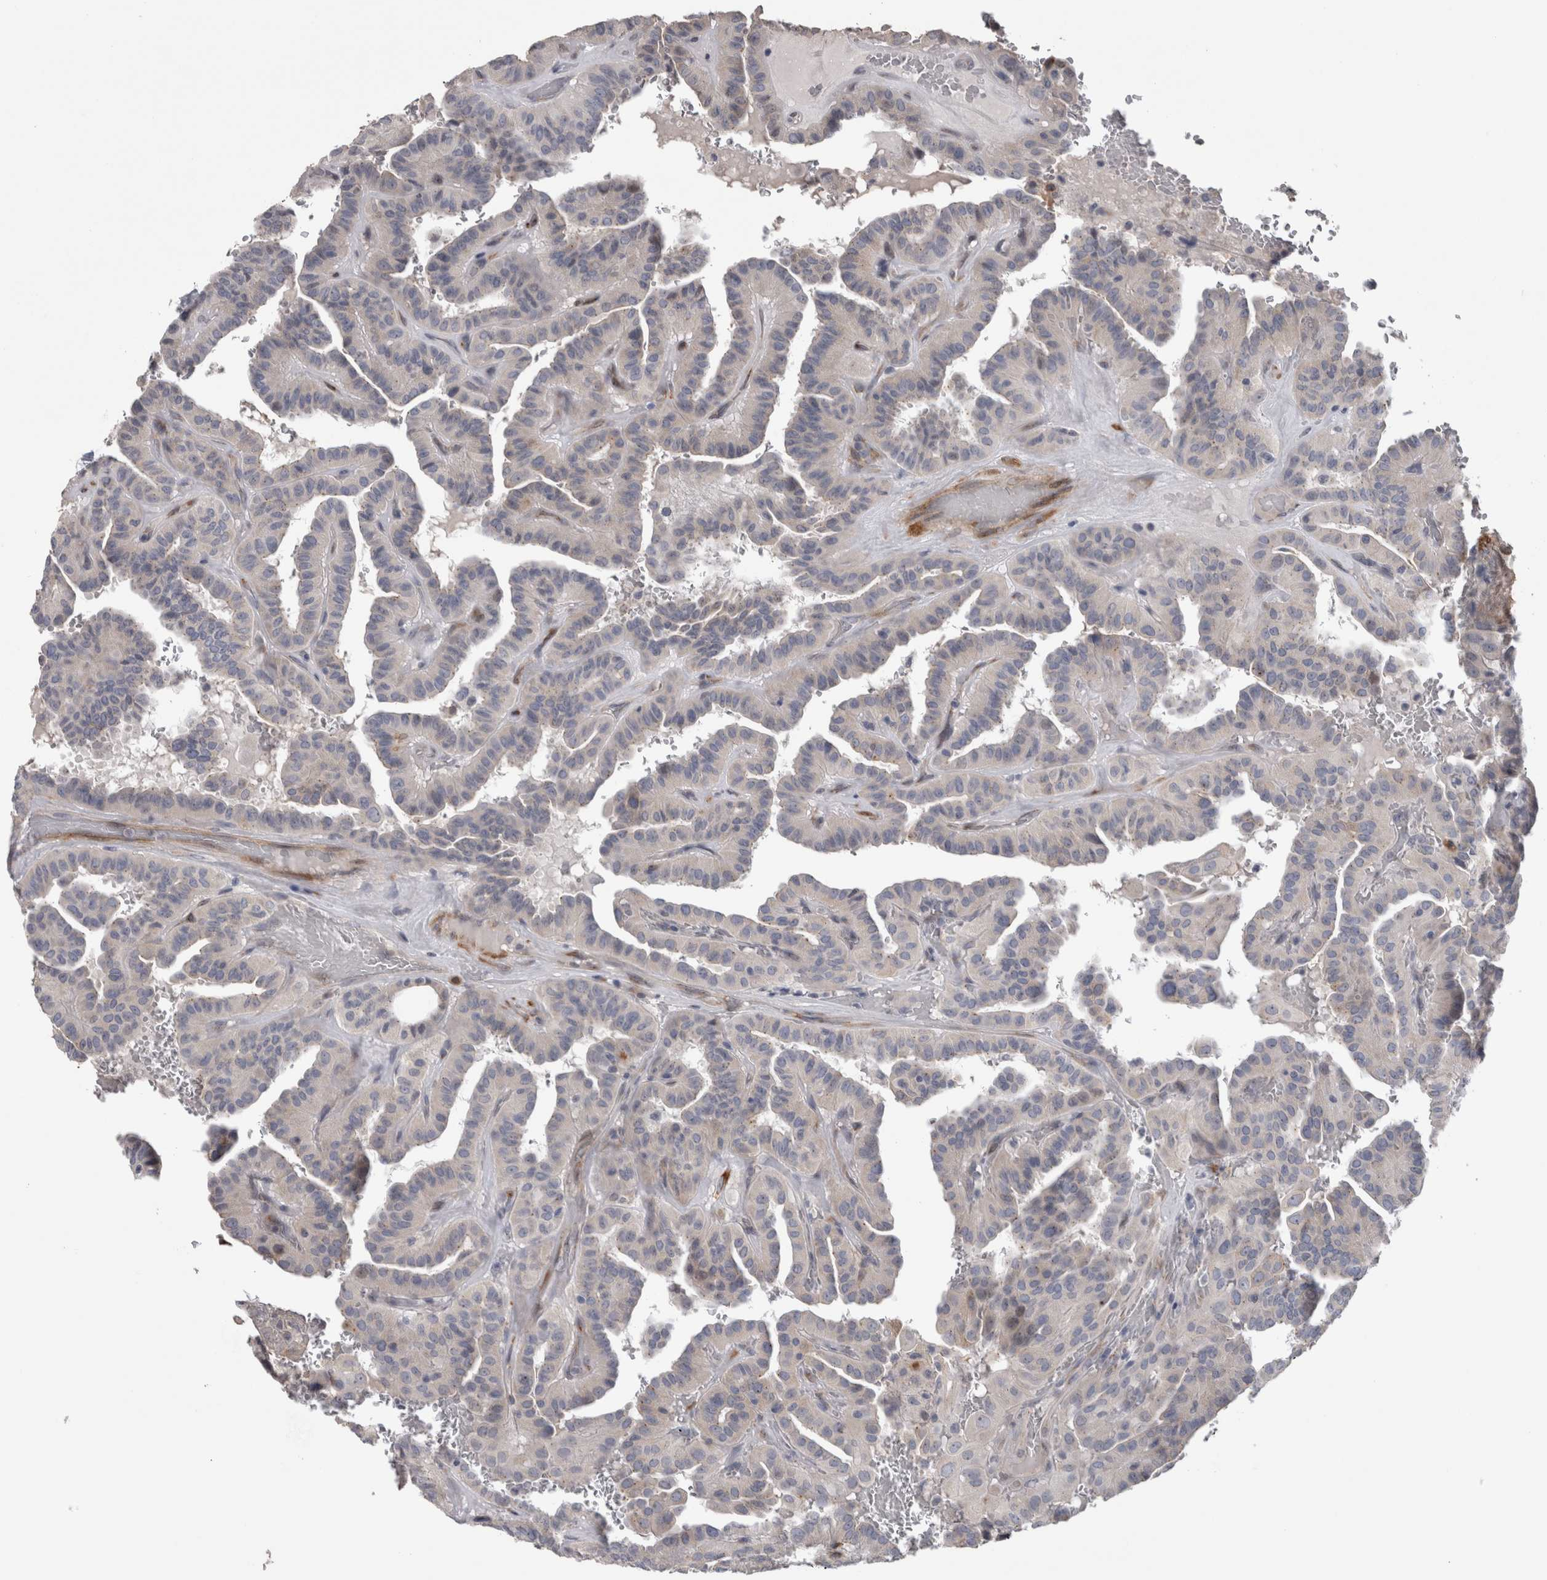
{"staining": {"intensity": "negative", "quantity": "none", "location": "none"}, "tissue": "thyroid cancer", "cell_type": "Tumor cells", "image_type": "cancer", "snomed": [{"axis": "morphology", "description": "Papillary adenocarcinoma, NOS"}, {"axis": "topography", "description": "Thyroid gland"}], "caption": "This photomicrograph is of thyroid cancer stained with immunohistochemistry (IHC) to label a protein in brown with the nuclei are counter-stained blue. There is no expression in tumor cells. The staining was performed using DAB (3,3'-diaminobenzidine) to visualize the protein expression in brown, while the nuclei were stained in blue with hematoxylin (Magnification: 20x).", "gene": "STC1", "patient": {"sex": "male", "age": 77}}